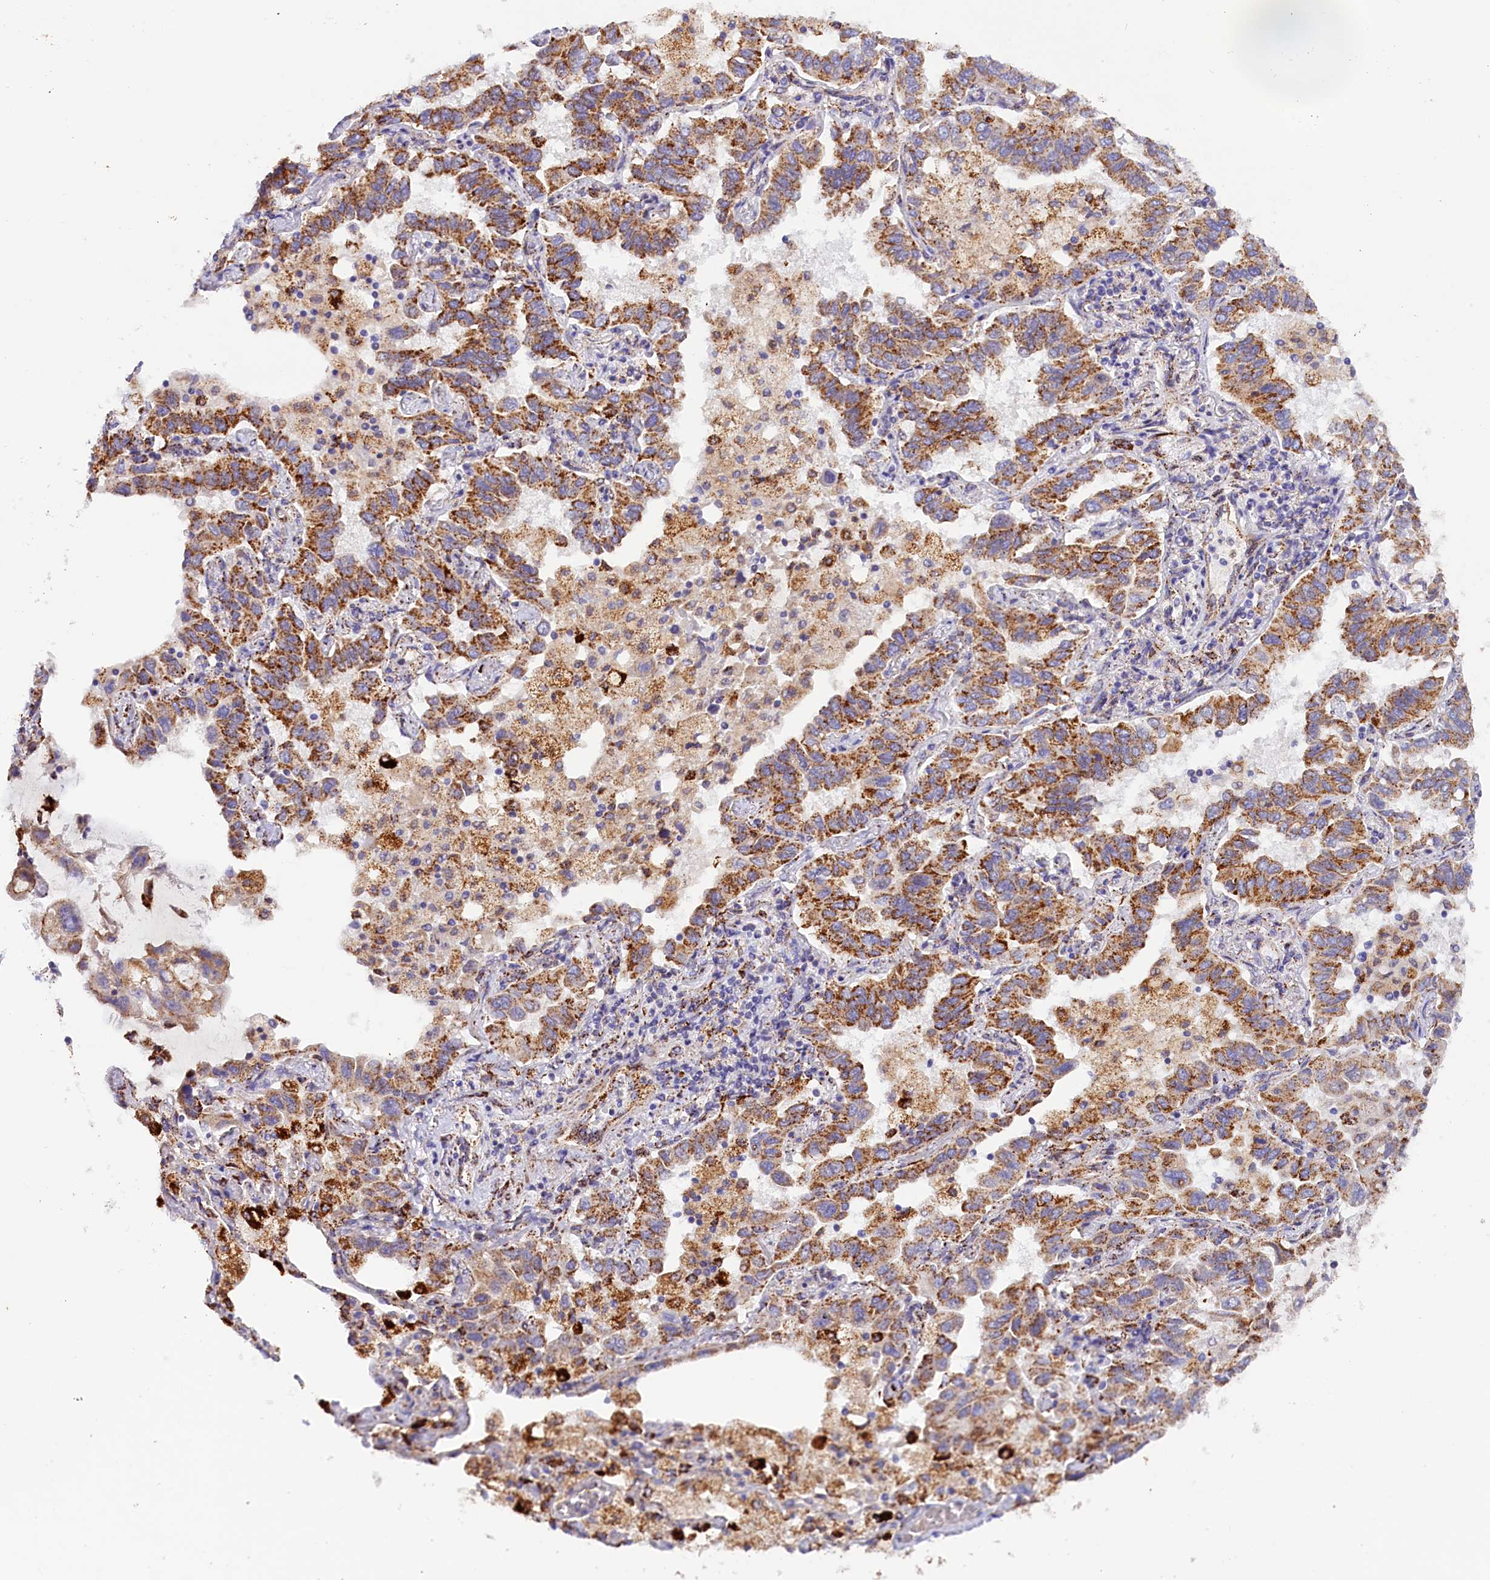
{"staining": {"intensity": "strong", "quantity": ">75%", "location": "cytoplasmic/membranous"}, "tissue": "lung cancer", "cell_type": "Tumor cells", "image_type": "cancer", "snomed": [{"axis": "morphology", "description": "Adenocarcinoma, NOS"}, {"axis": "topography", "description": "Lung"}], "caption": "Immunohistochemical staining of human adenocarcinoma (lung) displays strong cytoplasmic/membranous protein expression in approximately >75% of tumor cells.", "gene": "AKTIP", "patient": {"sex": "male", "age": 64}}